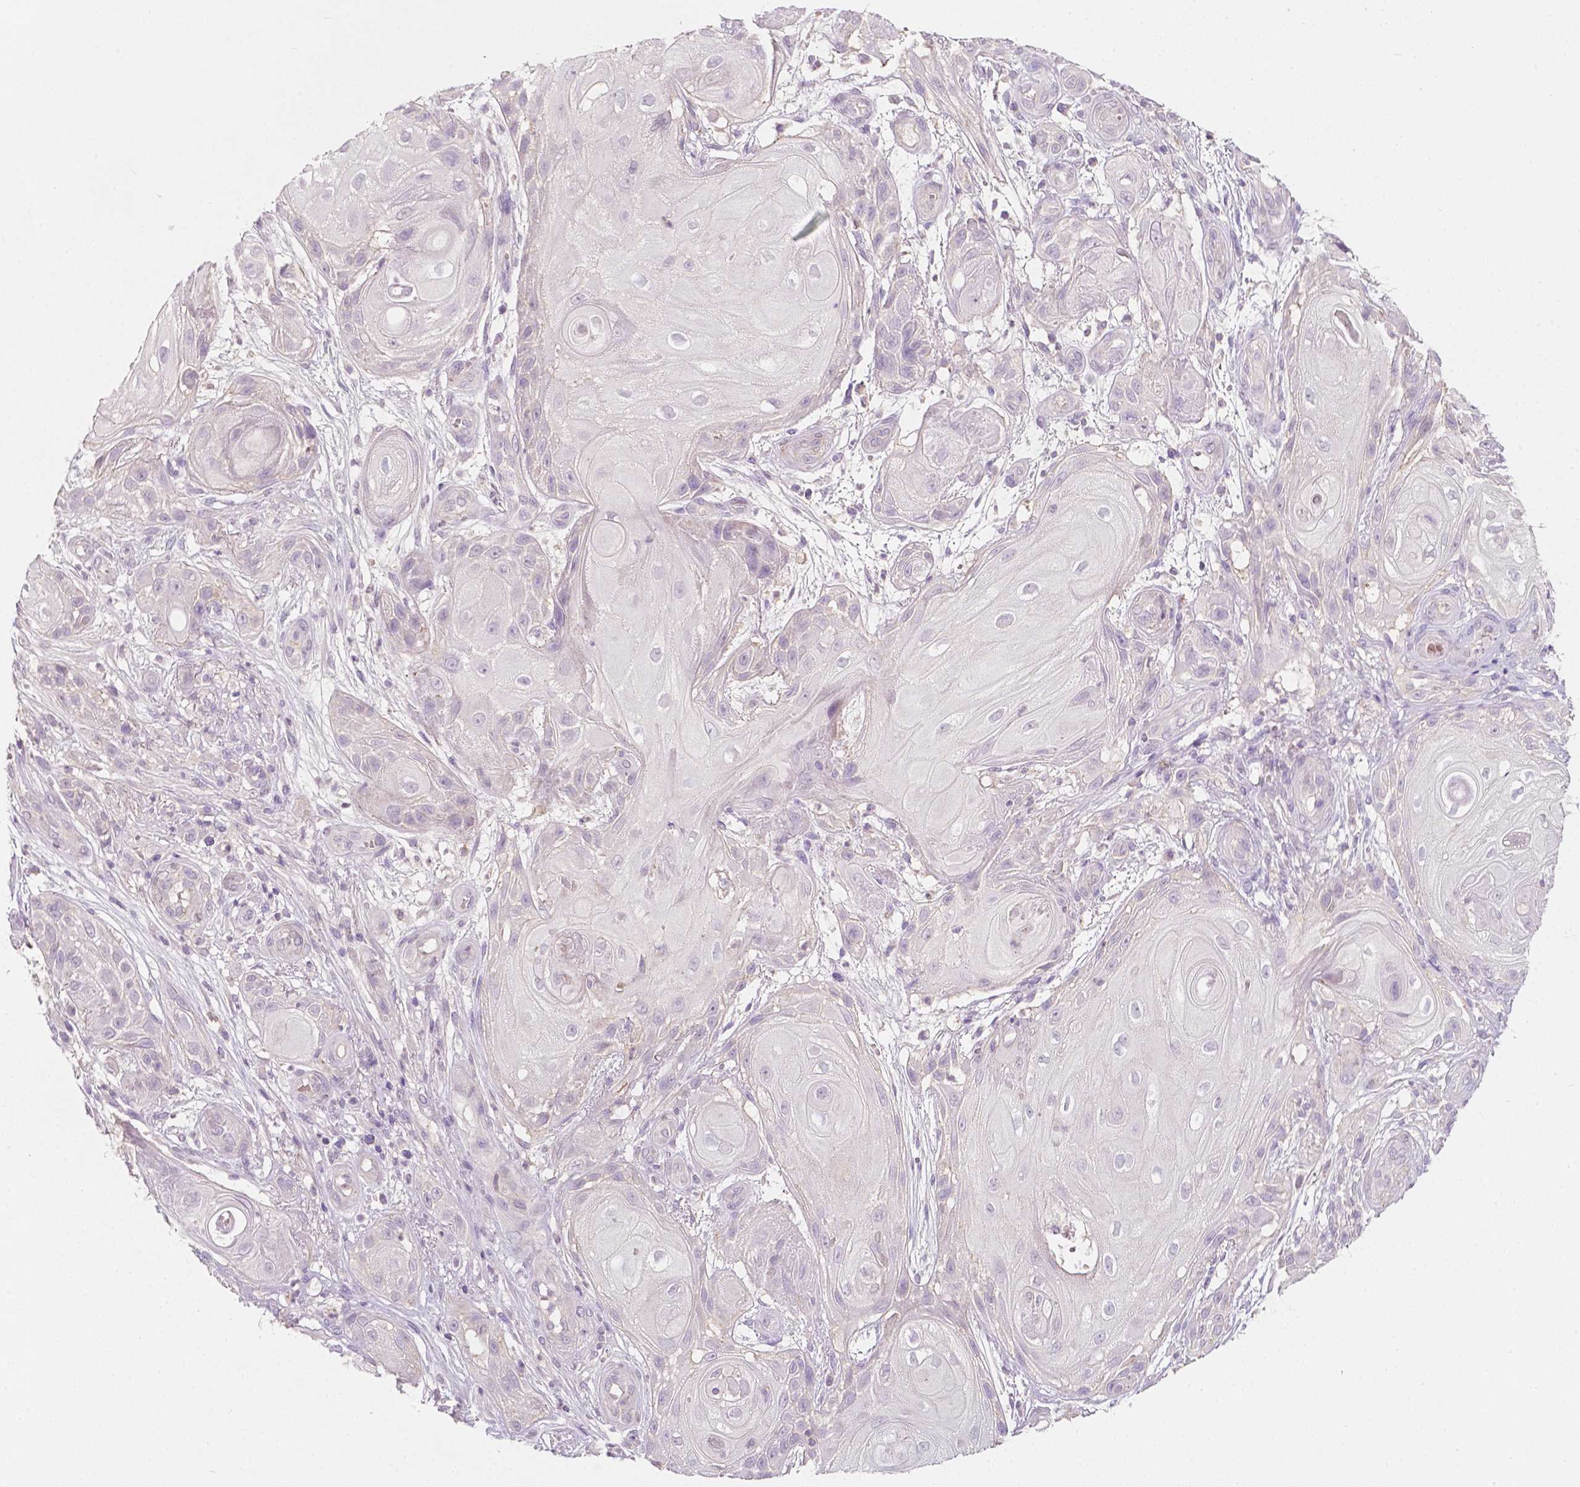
{"staining": {"intensity": "negative", "quantity": "none", "location": "none"}, "tissue": "skin cancer", "cell_type": "Tumor cells", "image_type": "cancer", "snomed": [{"axis": "morphology", "description": "Squamous cell carcinoma, NOS"}, {"axis": "topography", "description": "Skin"}], "caption": "Skin cancer stained for a protein using immunohistochemistry (IHC) reveals no staining tumor cells.", "gene": "EGFR", "patient": {"sex": "male", "age": 62}}